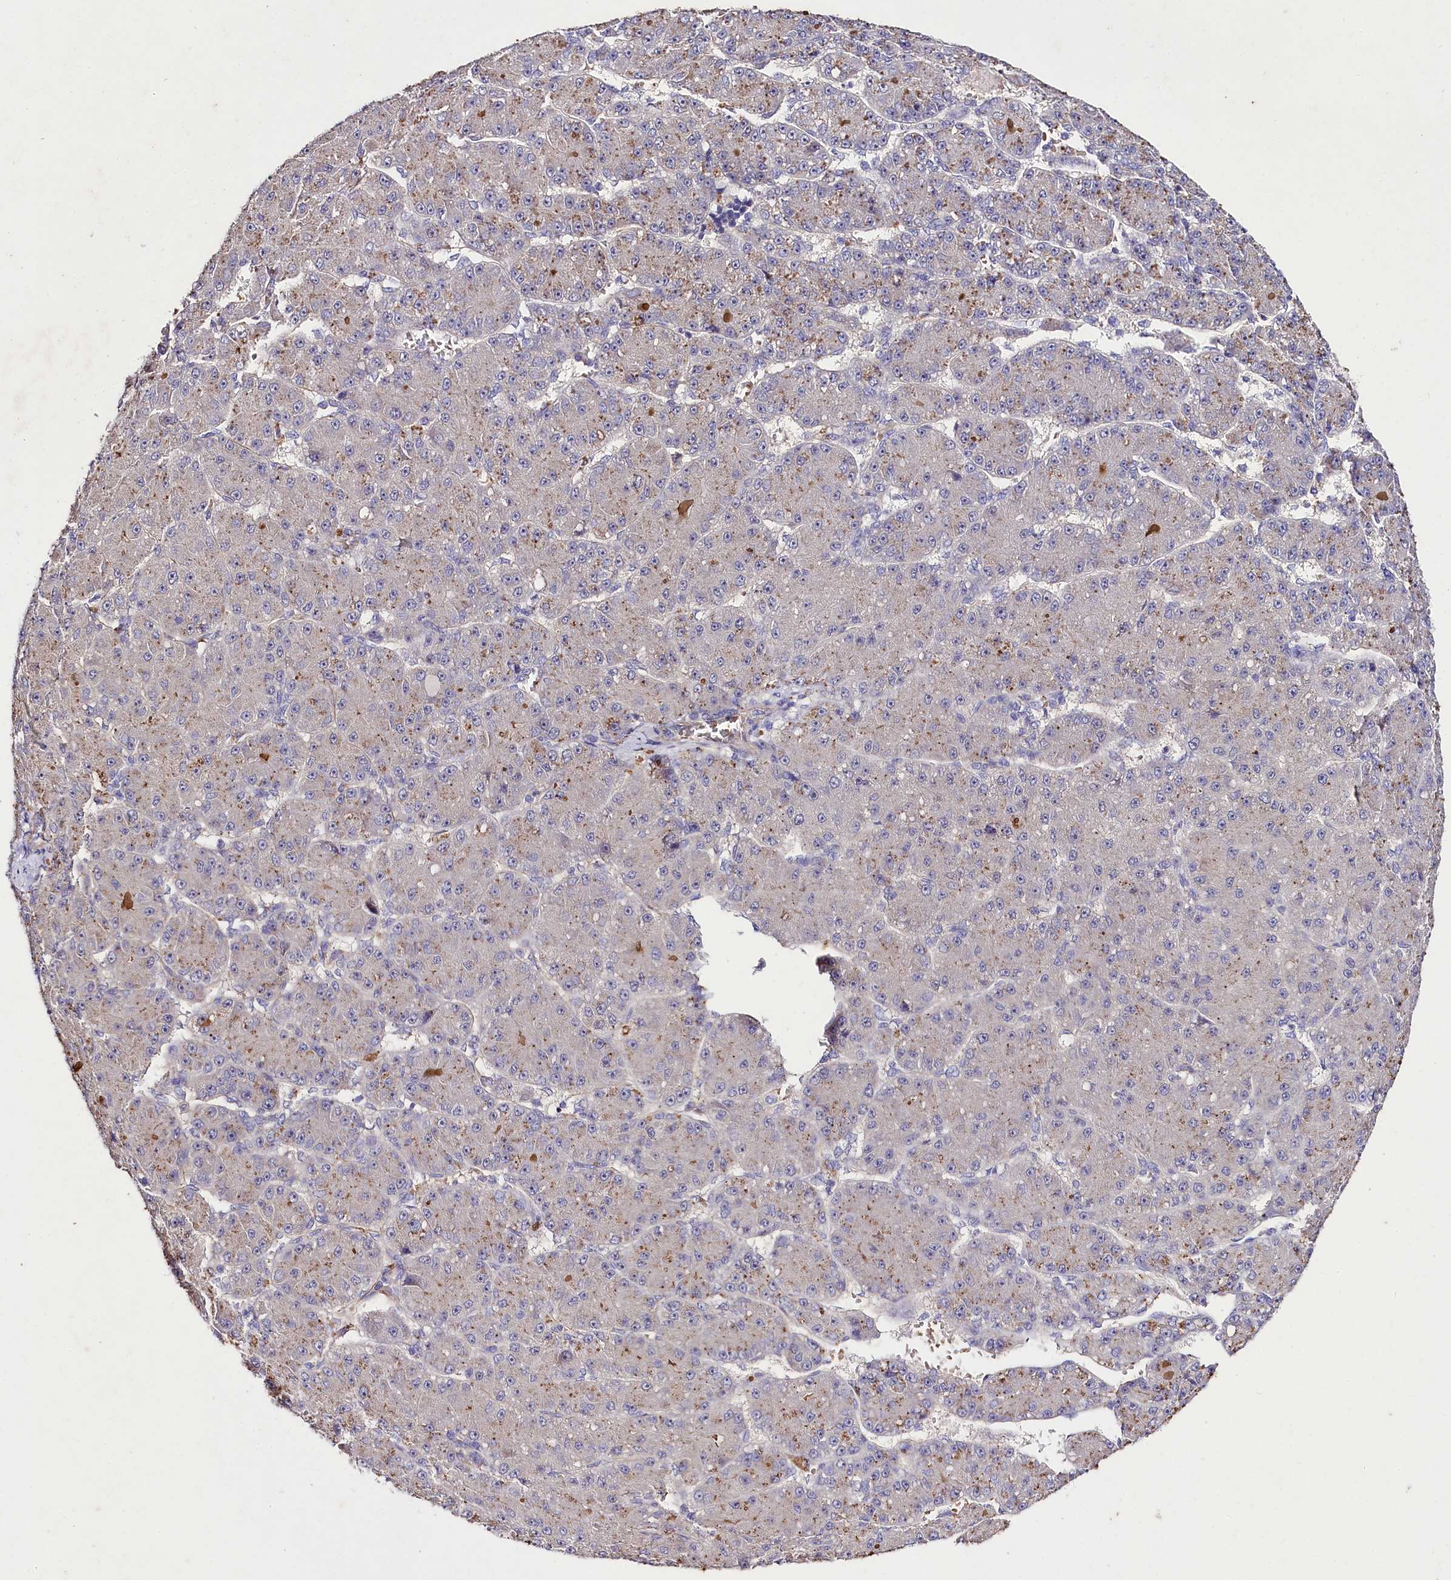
{"staining": {"intensity": "weak", "quantity": "25%-75%", "location": "cytoplasmic/membranous"}, "tissue": "liver cancer", "cell_type": "Tumor cells", "image_type": "cancer", "snomed": [{"axis": "morphology", "description": "Carcinoma, Hepatocellular, NOS"}, {"axis": "topography", "description": "Liver"}], "caption": "A brown stain labels weak cytoplasmic/membranous staining of a protein in human liver cancer tumor cells.", "gene": "SLC7A1", "patient": {"sex": "male", "age": 67}}